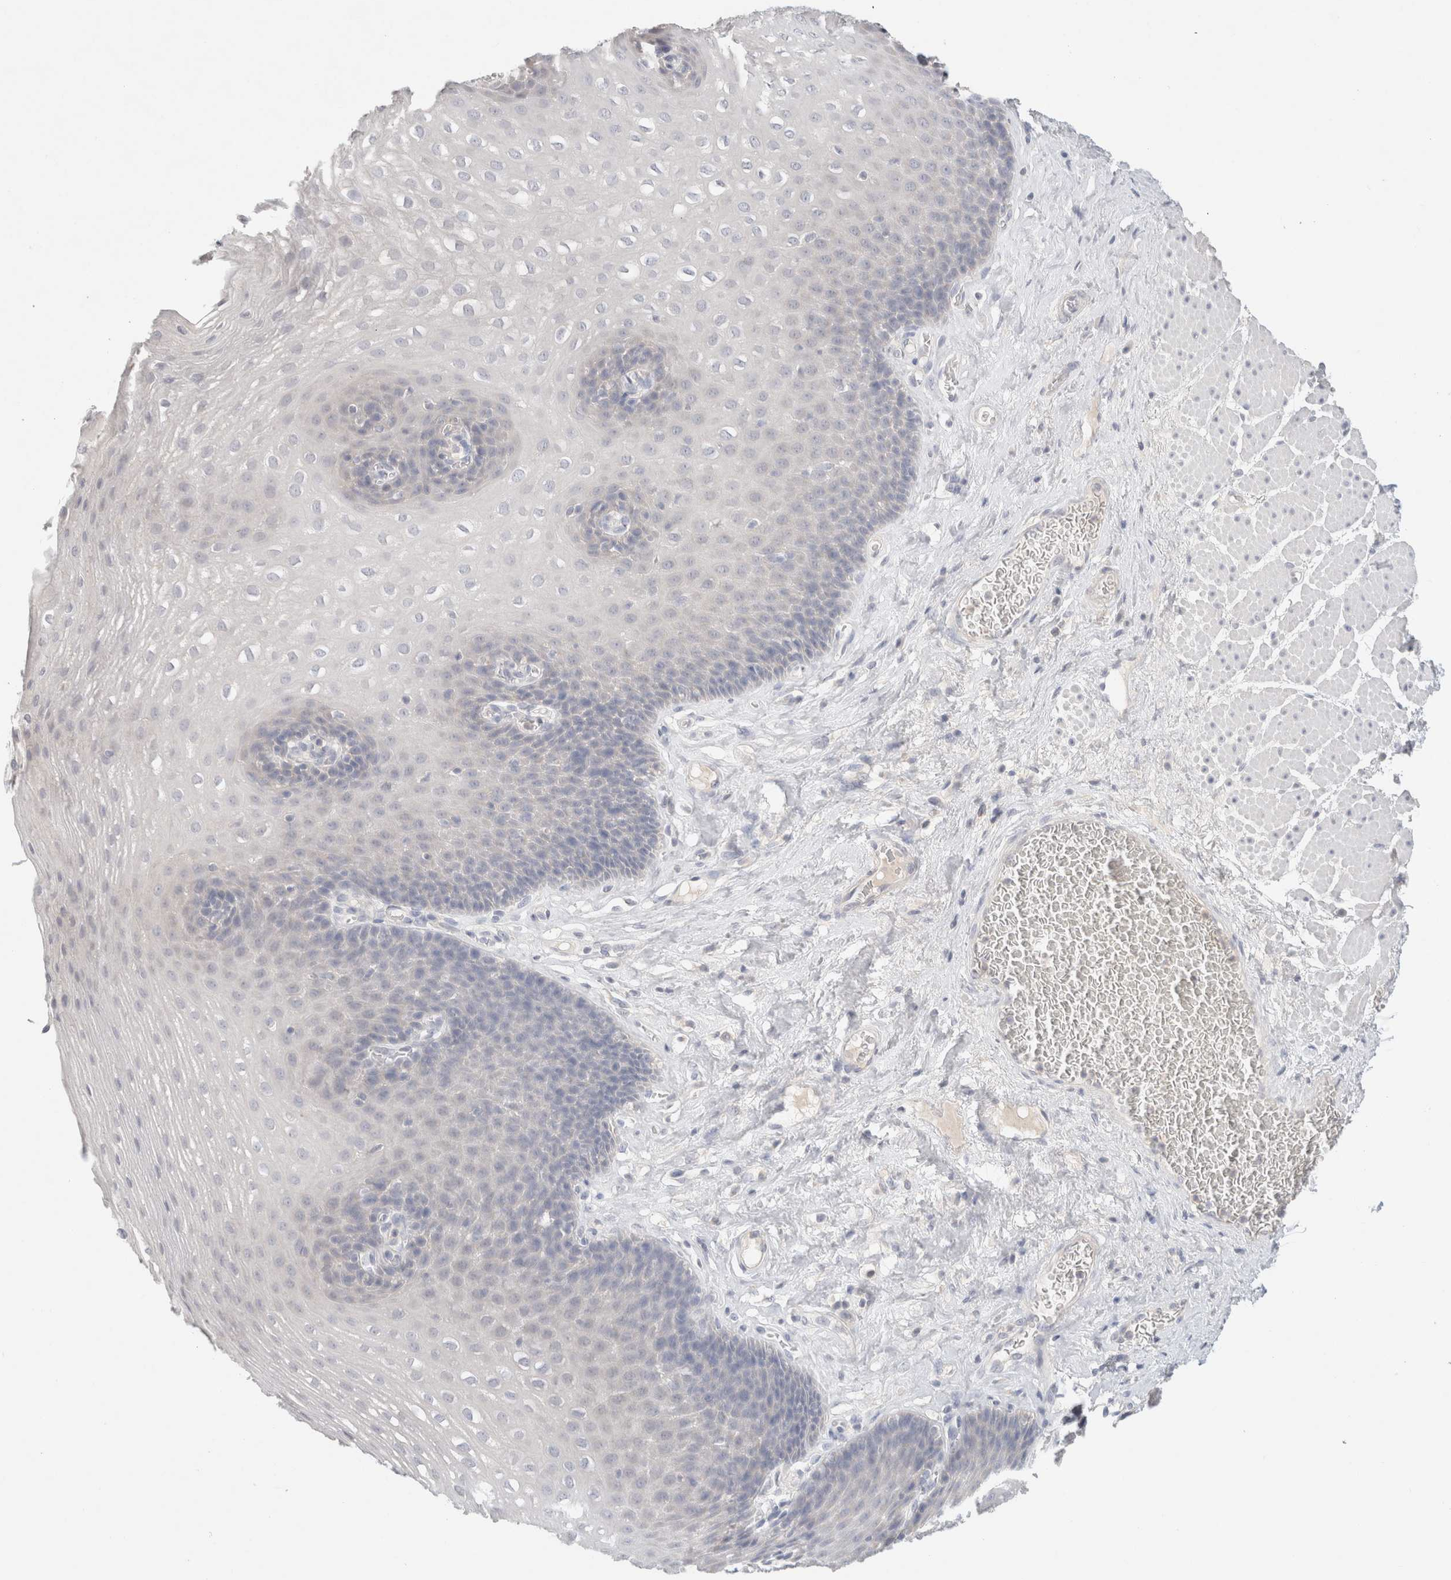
{"staining": {"intensity": "negative", "quantity": "none", "location": "none"}, "tissue": "esophagus", "cell_type": "Squamous epithelial cells", "image_type": "normal", "snomed": [{"axis": "morphology", "description": "Normal tissue, NOS"}, {"axis": "topography", "description": "Esophagus"}], "caption": "The immunohistochemistry photomicrograph has no significant expression in squamous epithelial cells of esophagus. The staining was performed using DAB (3,3'-diaminobenzidine) to visualize the protein expression in brown, while the nuclei were stained in blue with hematoxylin (Magnification: 20x).", "gene": "MPP2", "patient": {"sex": "female", "age": 66}}